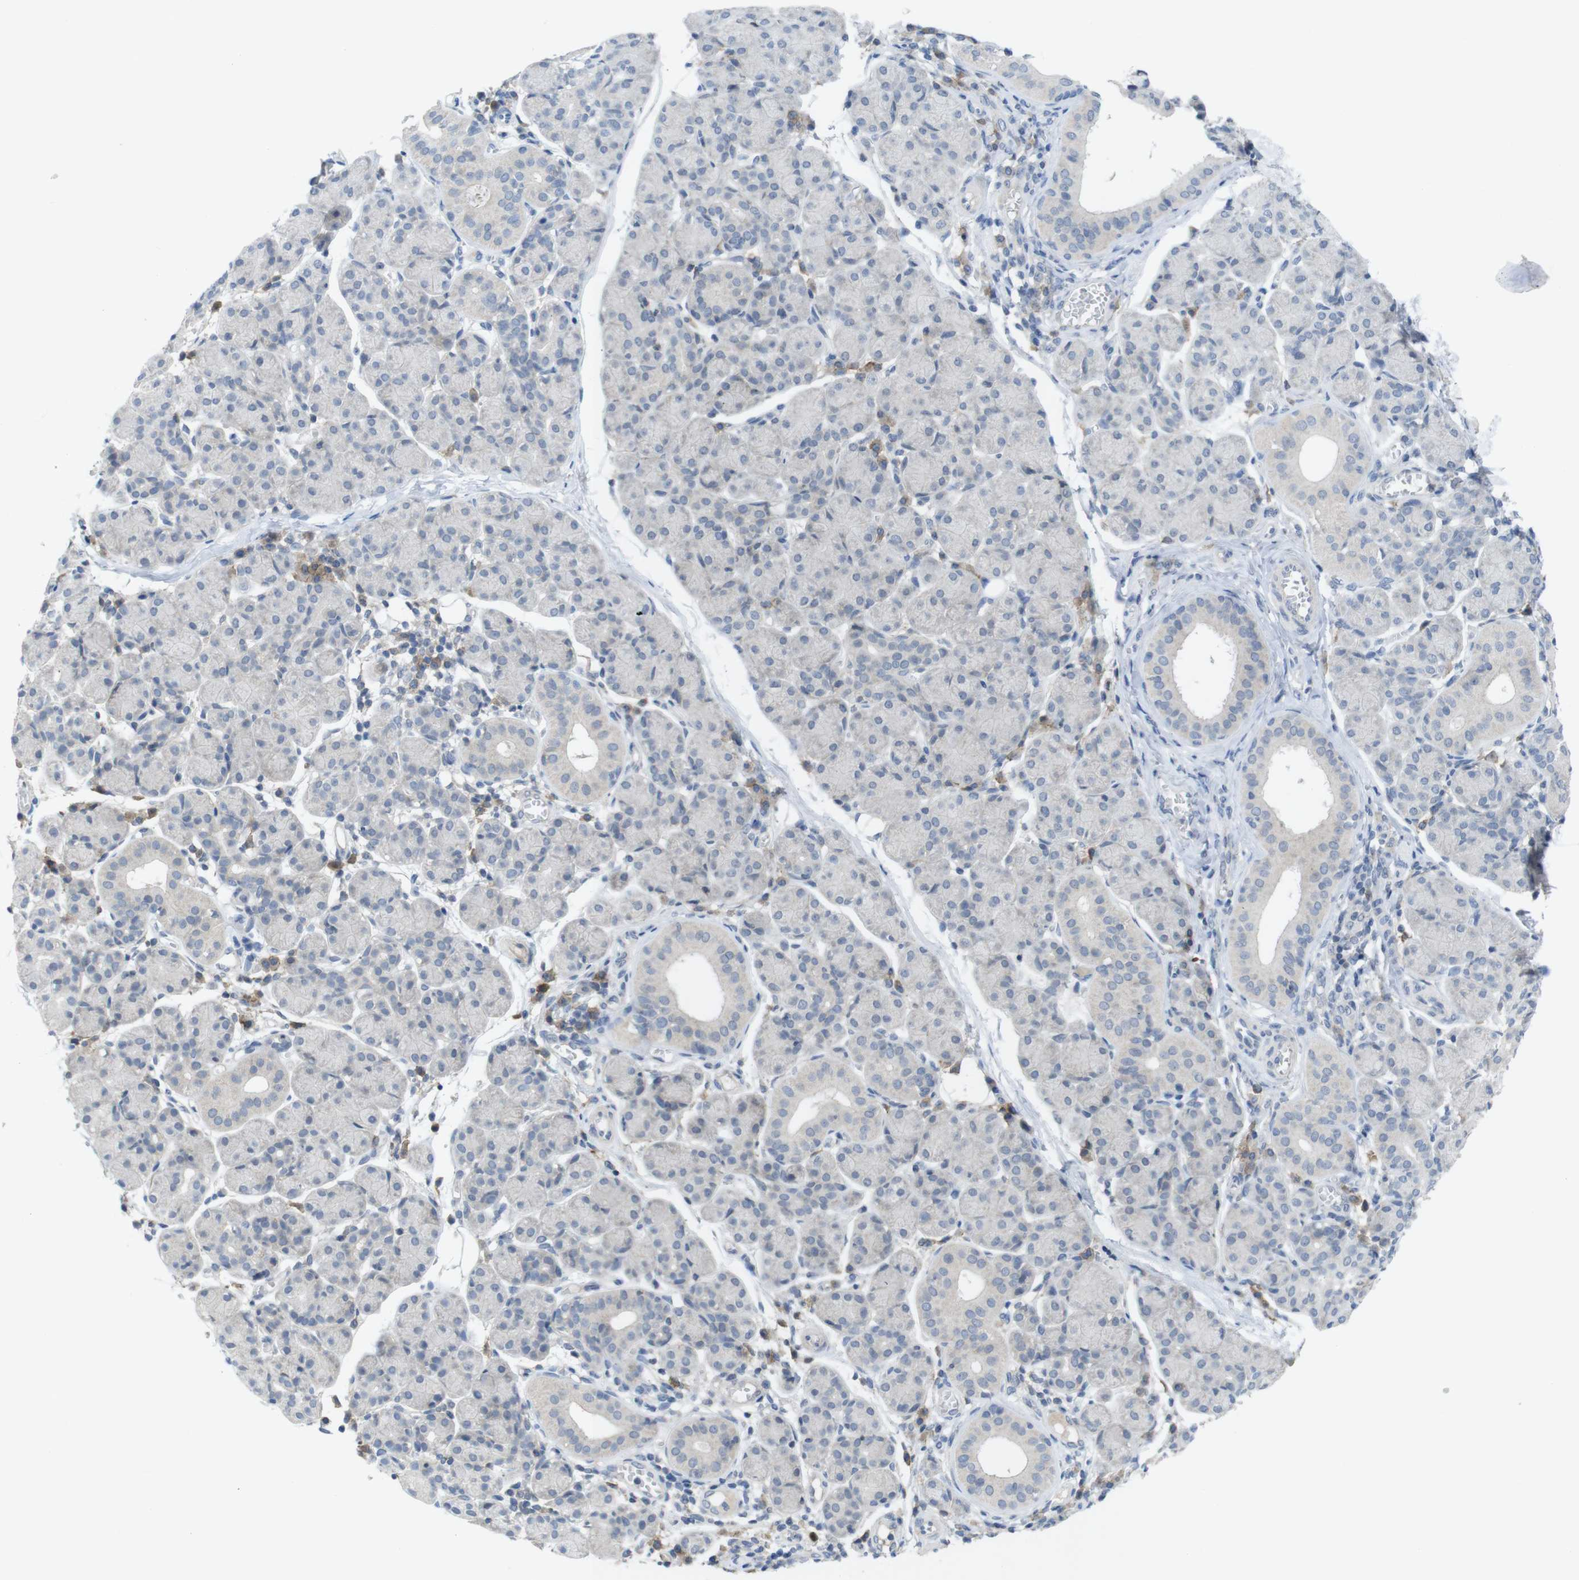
{"staining": {"intensity": "negative", "quantity": "none", "location": "none"}, "tissue": "salivary gland", "cell_type": "Glandular cells", "image_type": "normal", "snomed": [{"axis": "morphology", "description": "Normal tissue, NOS"}, {"axis": "morphology", "description": "Inflammation, NOS"}, {"axis": "topography", "description": "Lymph node"}, {"axis": "topography", "description": "Salivary gland"}], "caption": "A high-resolution photomicrograph shows IHC staining of benign salivary gland, which shows no significant expression in glandular cells. (Brightfield microscopy of DAB (3,3'-diaminobenzidine) immunohistochemistry (IHC) at high magnification).", "gene": "SLAMF7", "patient": {"sex": "male", "age": 3}}